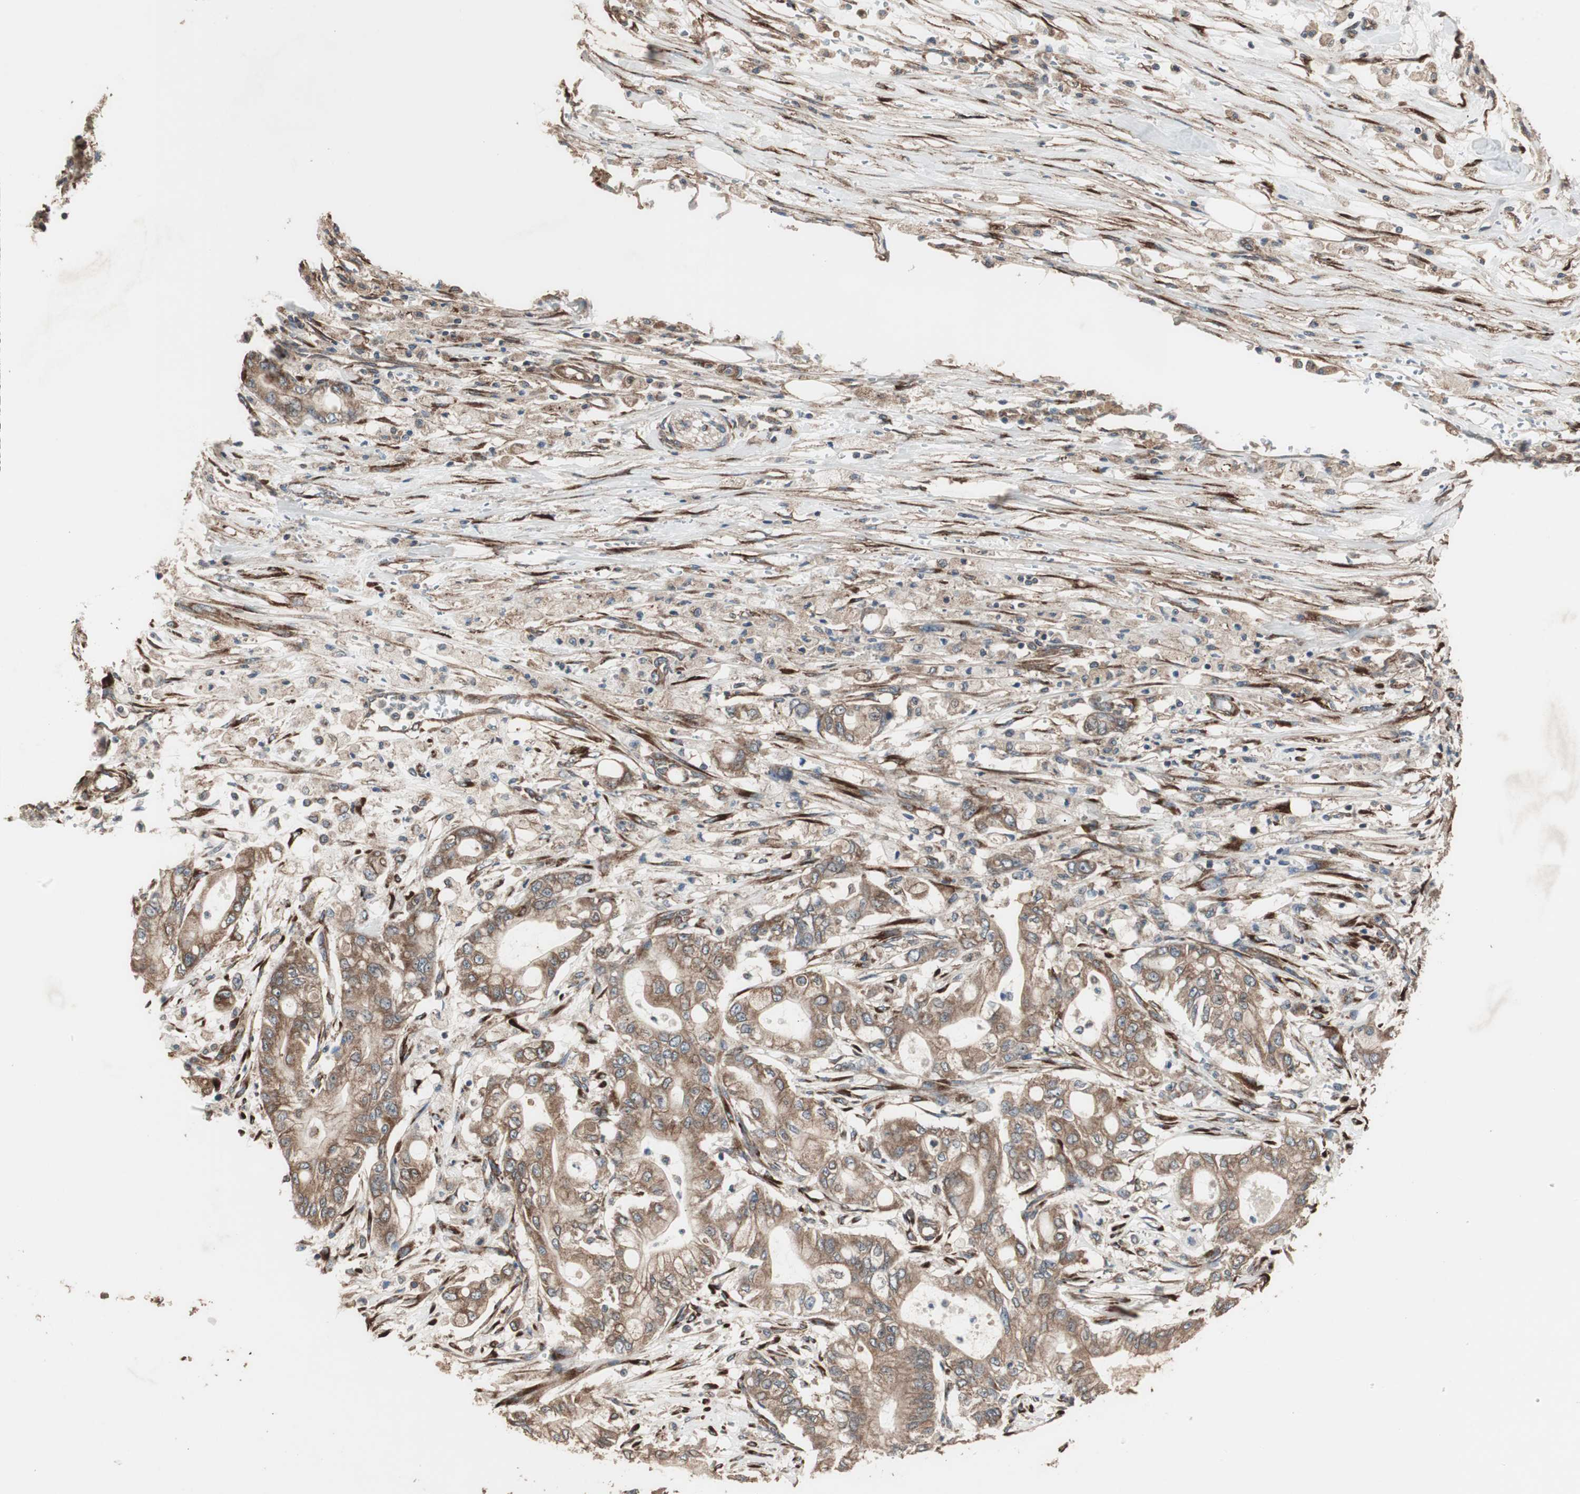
{"staining": {"intensity": "moderate", "quantity": ">75%", "location": "cytoplasmic/membranous"}, "tissue": "pancreatic cancer", "cell_type": "Tumor cells", "image_type": "cancer", "snomed": [{"axis": "morphology", "description": "Adenocarcinoma, NOS"}, {"axis": "topography", "description": "Pancreas"}], "caption": "Protein staining shows moderate cytoplasmic/membranous positivity in approximately >75% of tumor cells in pancreatic adenocarcinoma.", "gene": "LZTS1", "patient": {"sex": "male", "age": 70}}